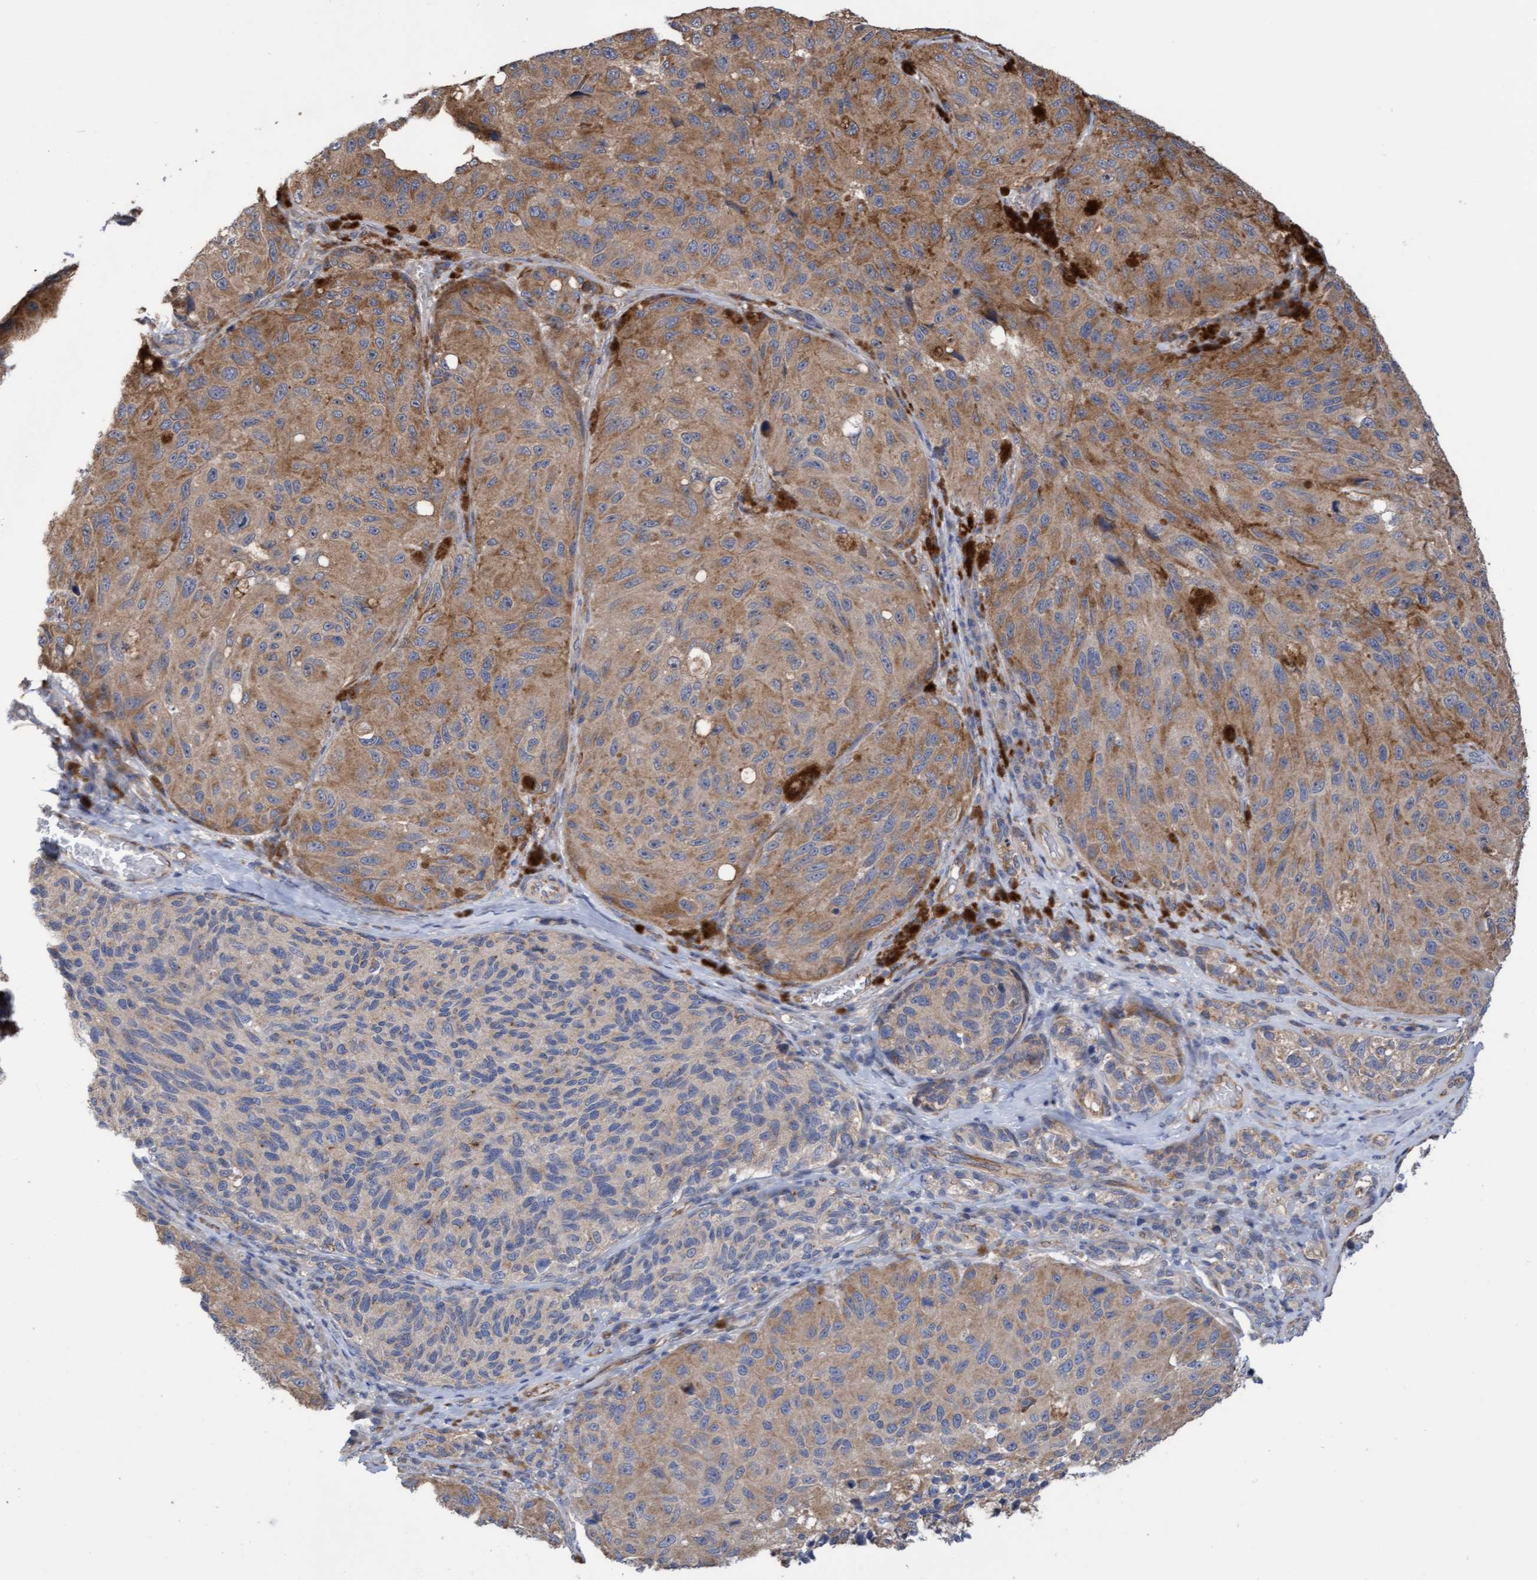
{"staining": {"intensity": "weak", "quantity": ">75%", "location": "cytoplasmic/membranous"}, "tissue": "melanoma", "cell_type": "Tumor cells", "image_type": "cancer", "snomed": [{"axis": "morphology", "description": "Malignant melanoma, NOS"}, {"axis": "topography", "description": "Skin"}], "caption": "An image showing weak cytoplasmic/membranous expression in about >75% of tumor cells in melanoma, as visualized by brown immunohistochemical staining.", "gene": "ITFG1", "patient": {"sex": "female", "age": 73}}